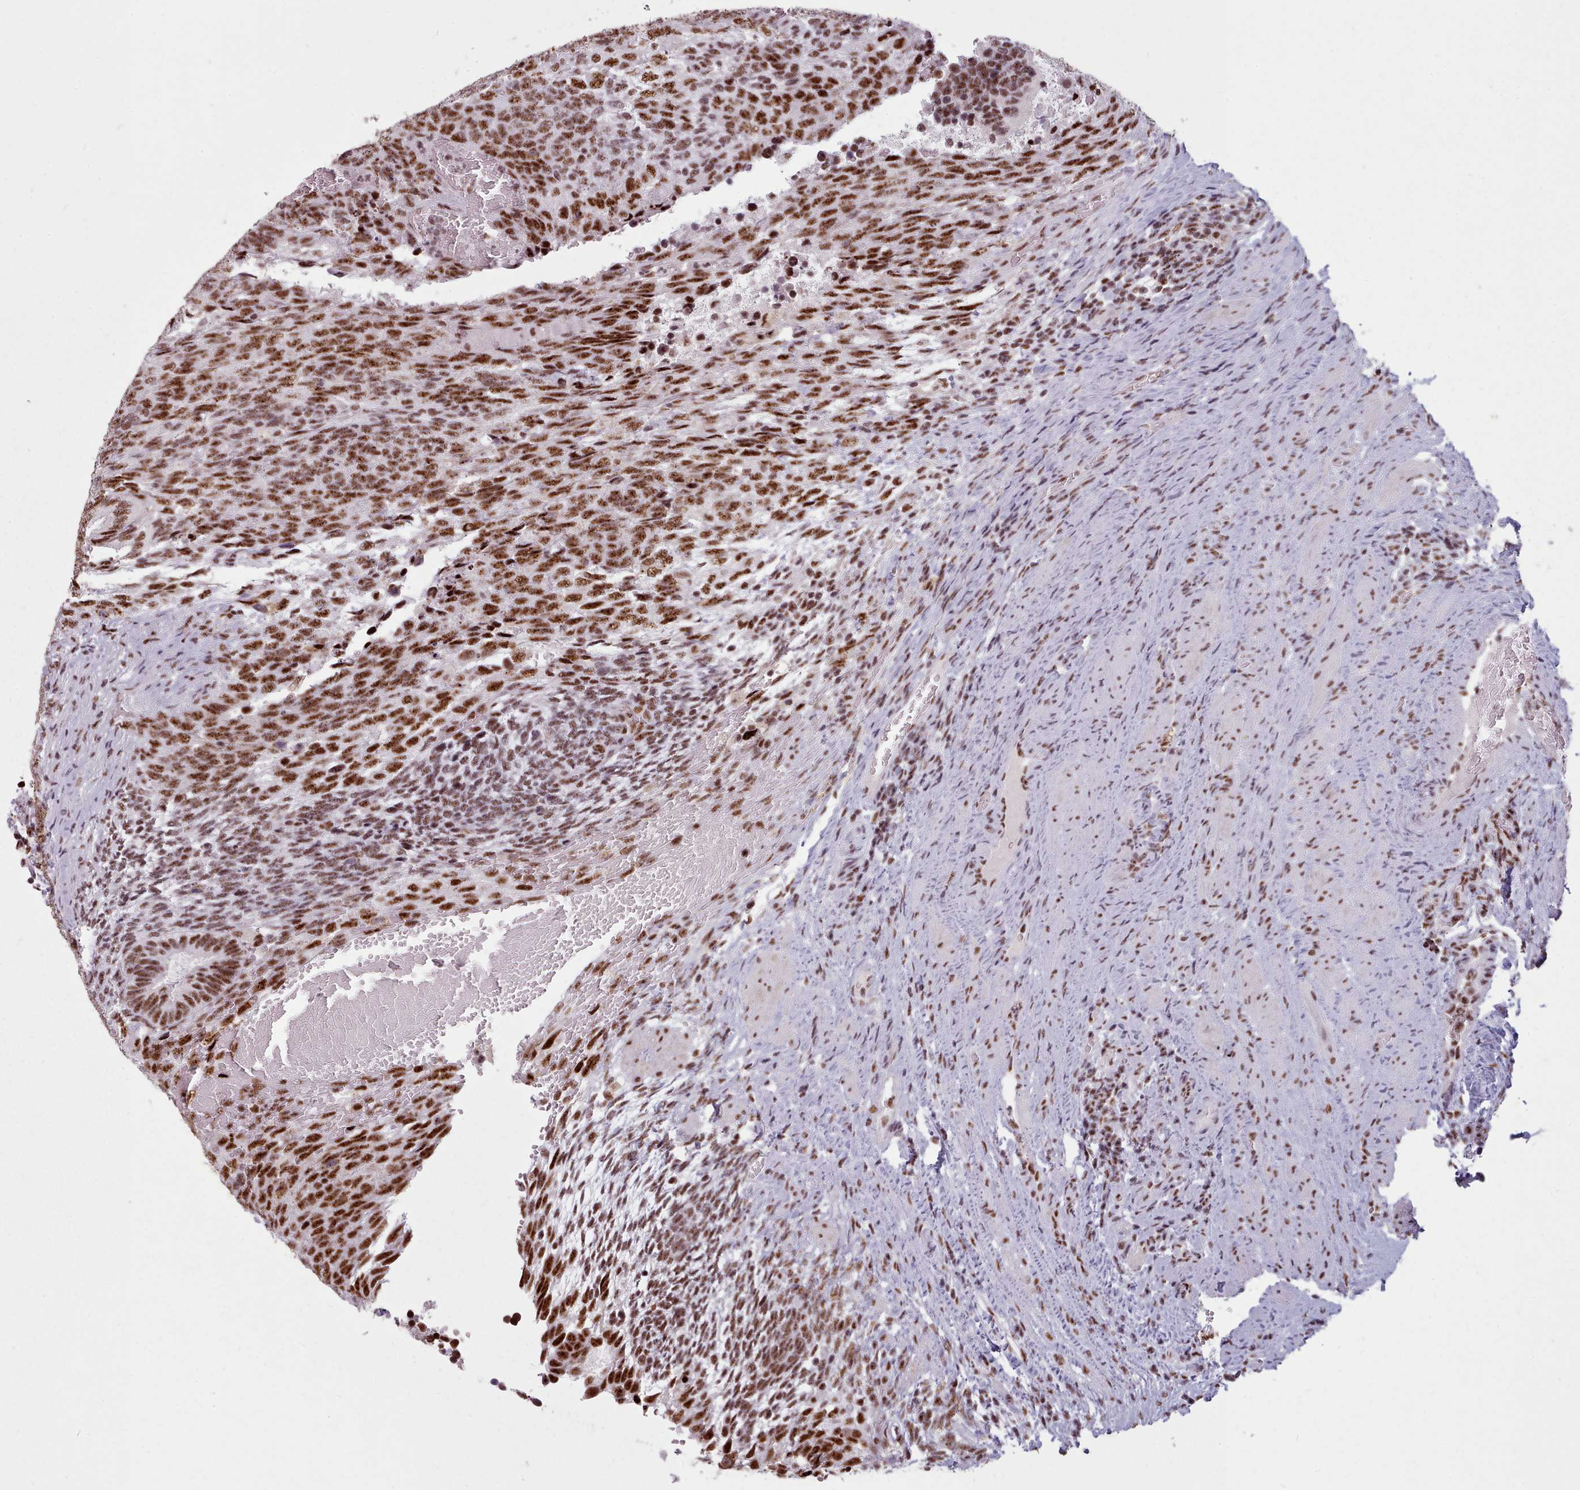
{"staining": {"intensity": "strong", "quantity": ">75%", "location": "nuclear"}, "tissue": "testis cancer", "cell_type": "Tumor cells", "image_type": "cancer", "snomed": [{"axis": "morphology", "description": "Carcinoma, Embryonal, NOS"}, {"axis": "topography", "description": "Testis"}], "caption": "Human testis cancer stained for a protein (brown) displays strong nuclear positive positivity in approximately >75% of tumor cells.", "gene": "SRRM1", "patient": {"sex": "male", "age": 23}}